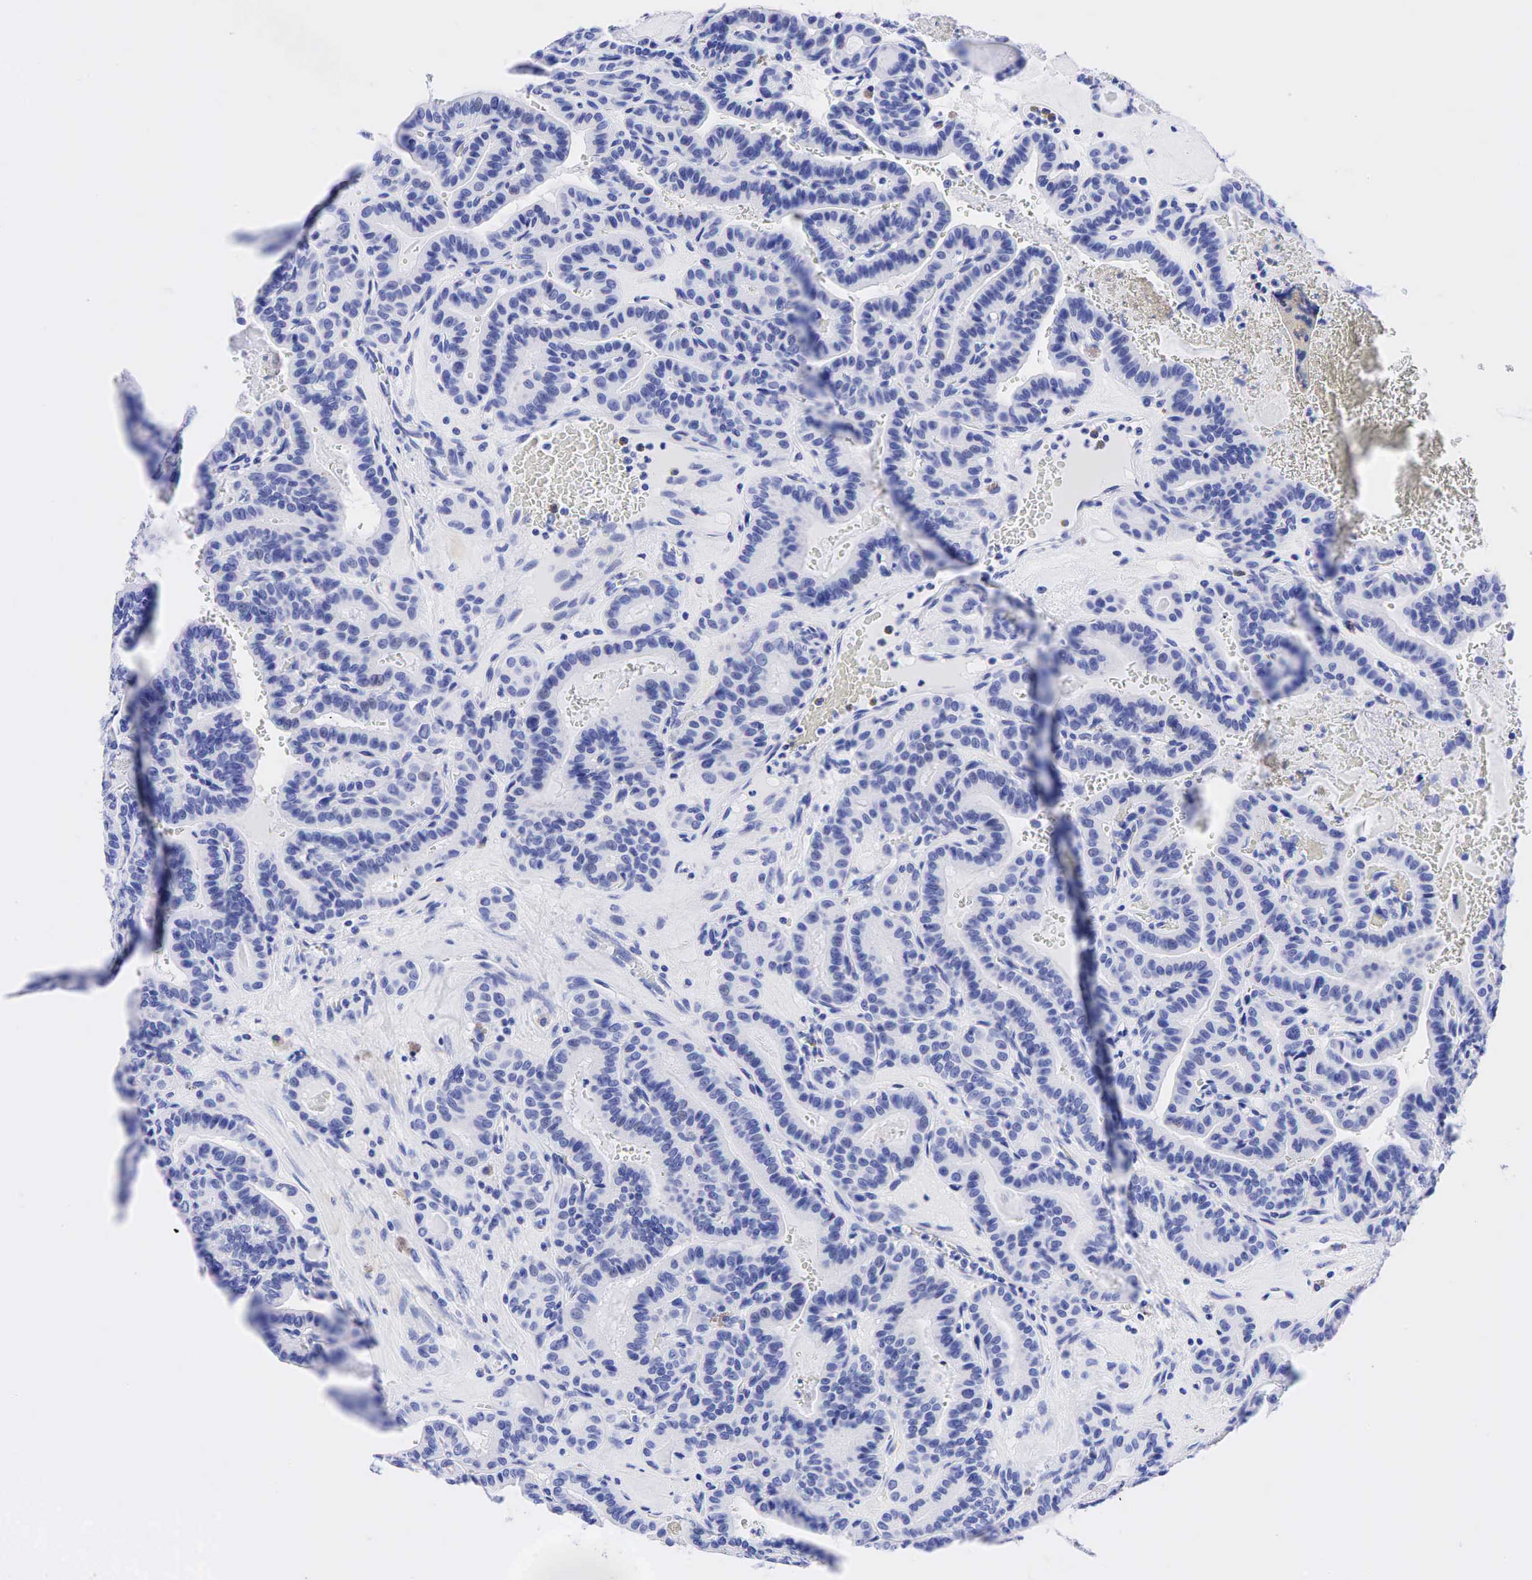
{"staining": {"intensity": "negative", "quantity": "none", "location": "none"}, "tissue": "thyroid cancer", "cell_type": "Tumor cells", "image_type": "cancer", "snomed": [{"axis": "morphology", "description": "Papillary adenocarcinoma, NOS"}, {"axis": "topography", "description": "Thyroid gland"}], "caption": "Protein analysis of papillary adenocarcinoma (thyroid) demonstrates no significant expression in tumor cells.", "gene": "CEACAM5", "patient": {"sex": "male", "age": 87}}